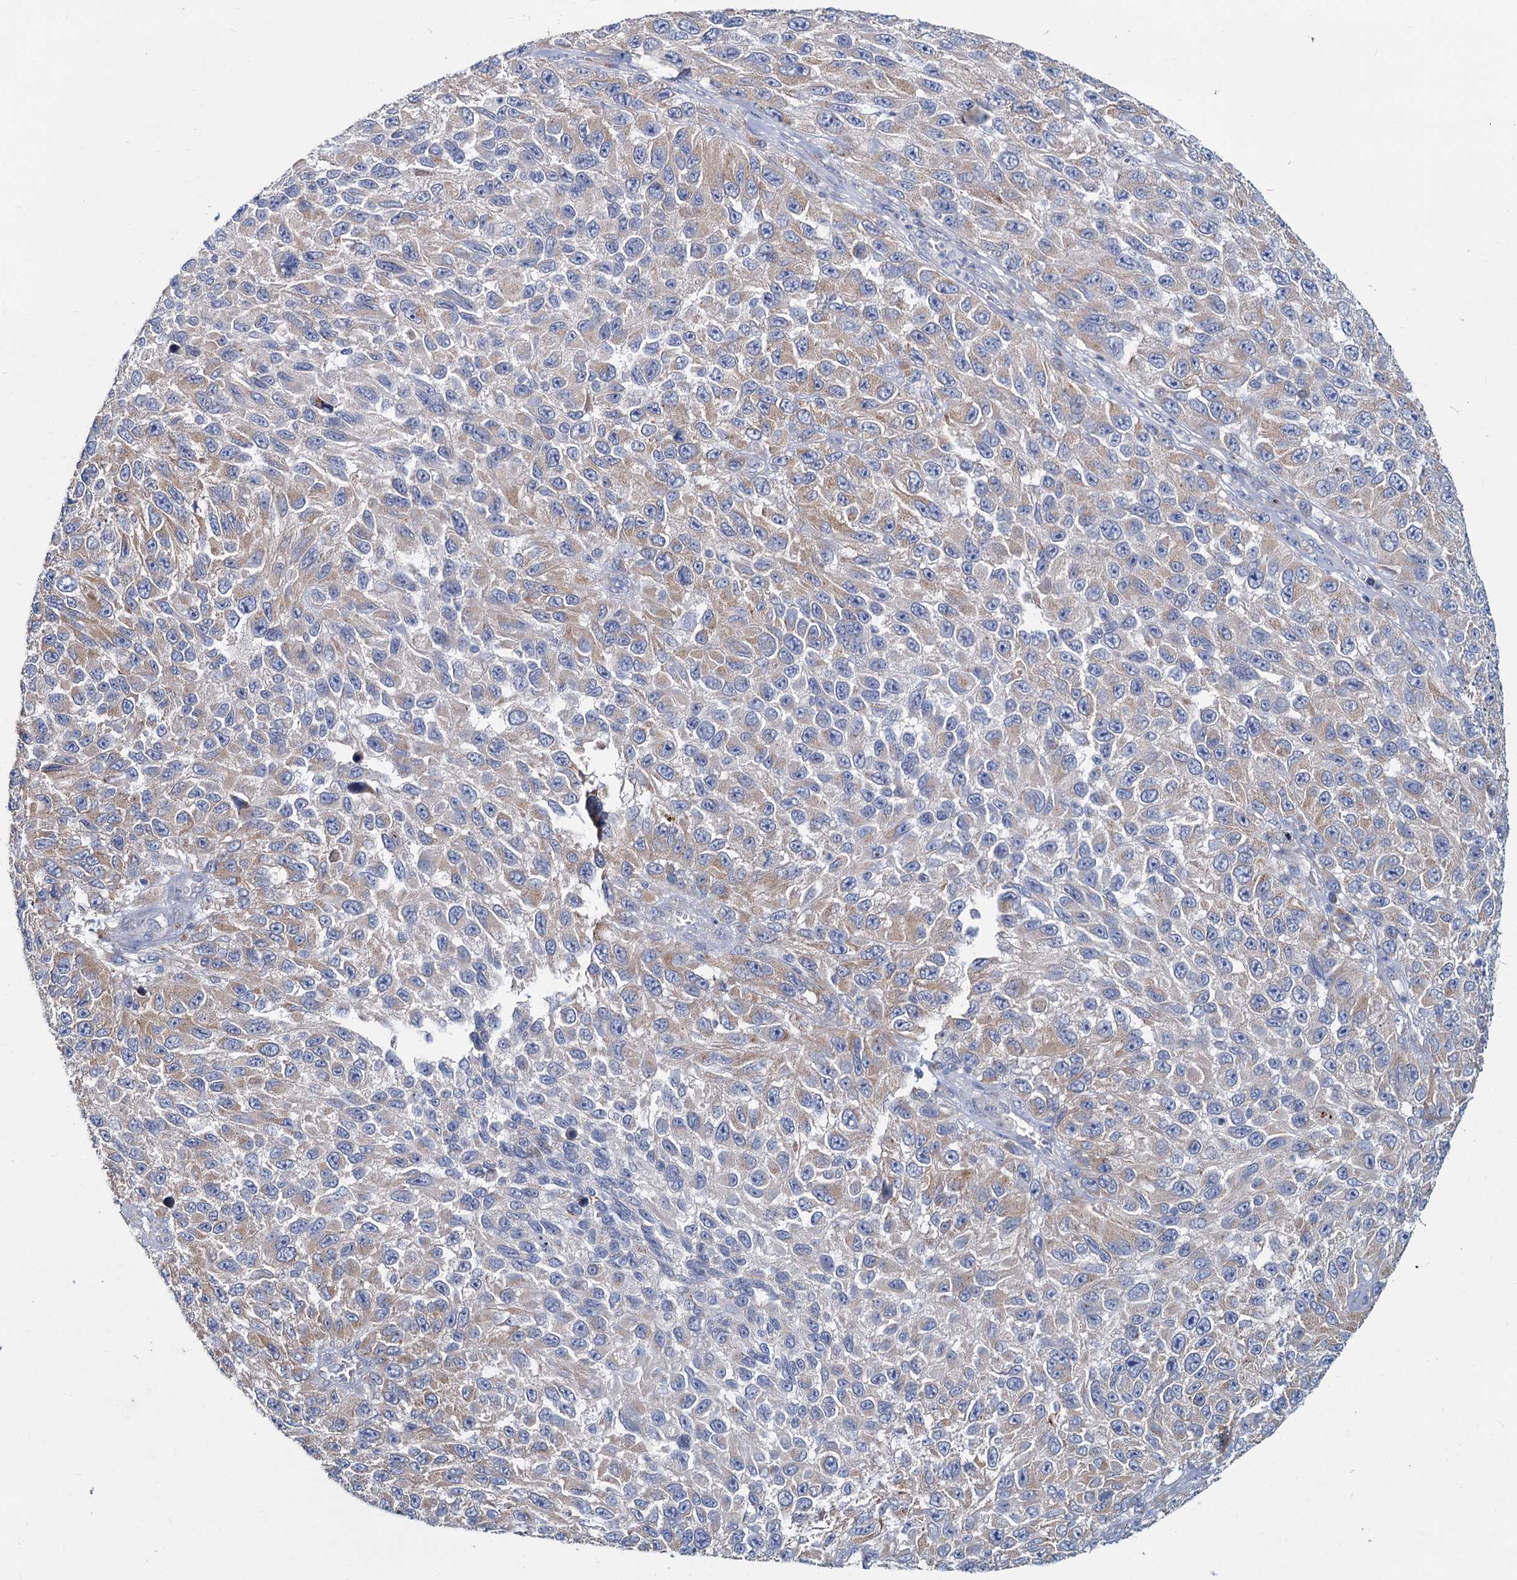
{"staining": {"intensity": "negative", "quantity": "none", "location": "none"}, "tissue": "melanoma", "cell_type": "Tumor cells", "image_type": "cancer", "snomed": [{"axis": "morphology", "description": "Normal tissue, NOS"}, {"axis": "morphology", "description": "Malignant melanoma, NOS"}, {"axis": "topography", "description": "Skin"}], "caption": "This is an immunohistochemistry (IHC) image of human malignant melanoma. There is no expression in tumor cells.", "gene": "TMX2", "patient": {"sex": "female", "age": 96}}